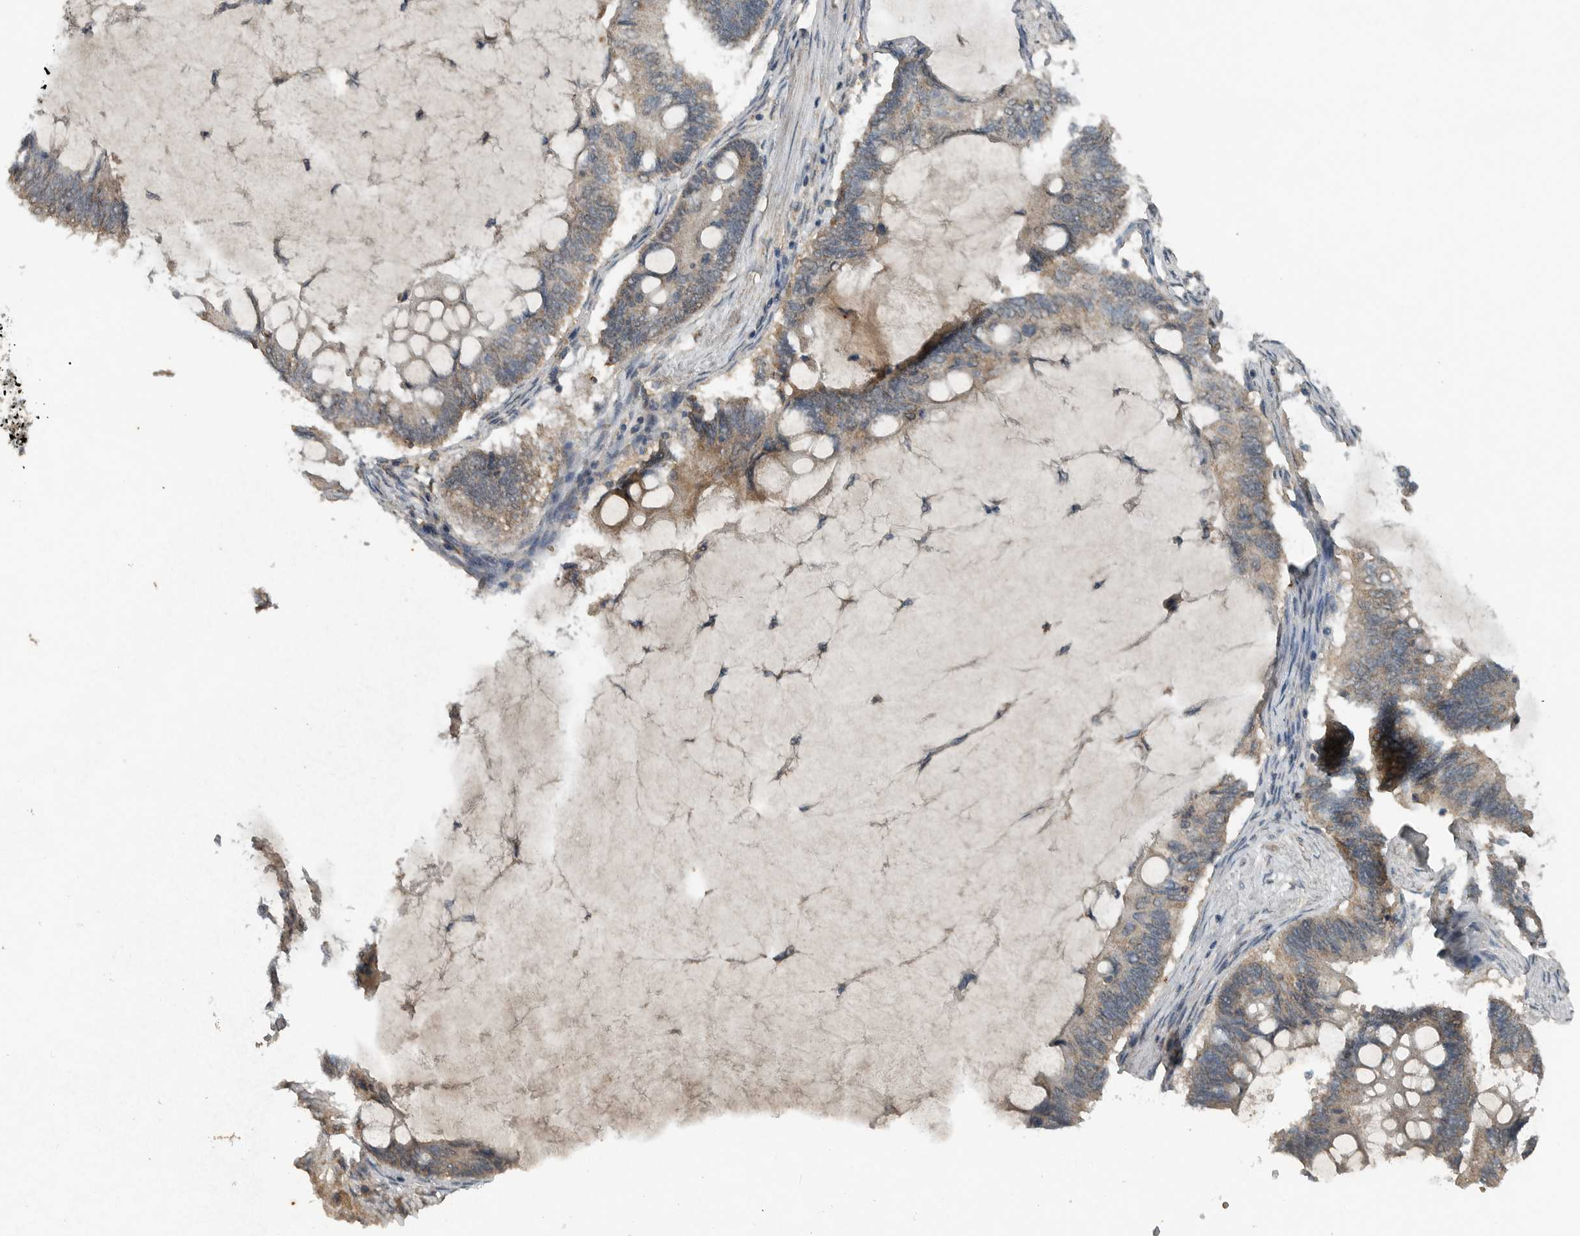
{"staining": {"intensity": "weak", "quantity": ">75%", "location": "cytoplasmic/membranous"}, "tissue": "ovarian cancer", "cell_type": "Tumor cells", "image_type": "cancer", "snomed": [{"axis": "morphology", "description": "Cystadenocarcinoma, mucinous, NOS"}, {"axis": "topography", "description": "Ovary"}], "caption": "Ovarian cancer tissue exhibits weak cytoplasmic/membranous staining in approximately >75% of tumor cells (brown staining indicates protein expression, while blue staining denotes nuclei).", "gene": "IL6ST", "patient": {"sex": "female", "age": 61}}